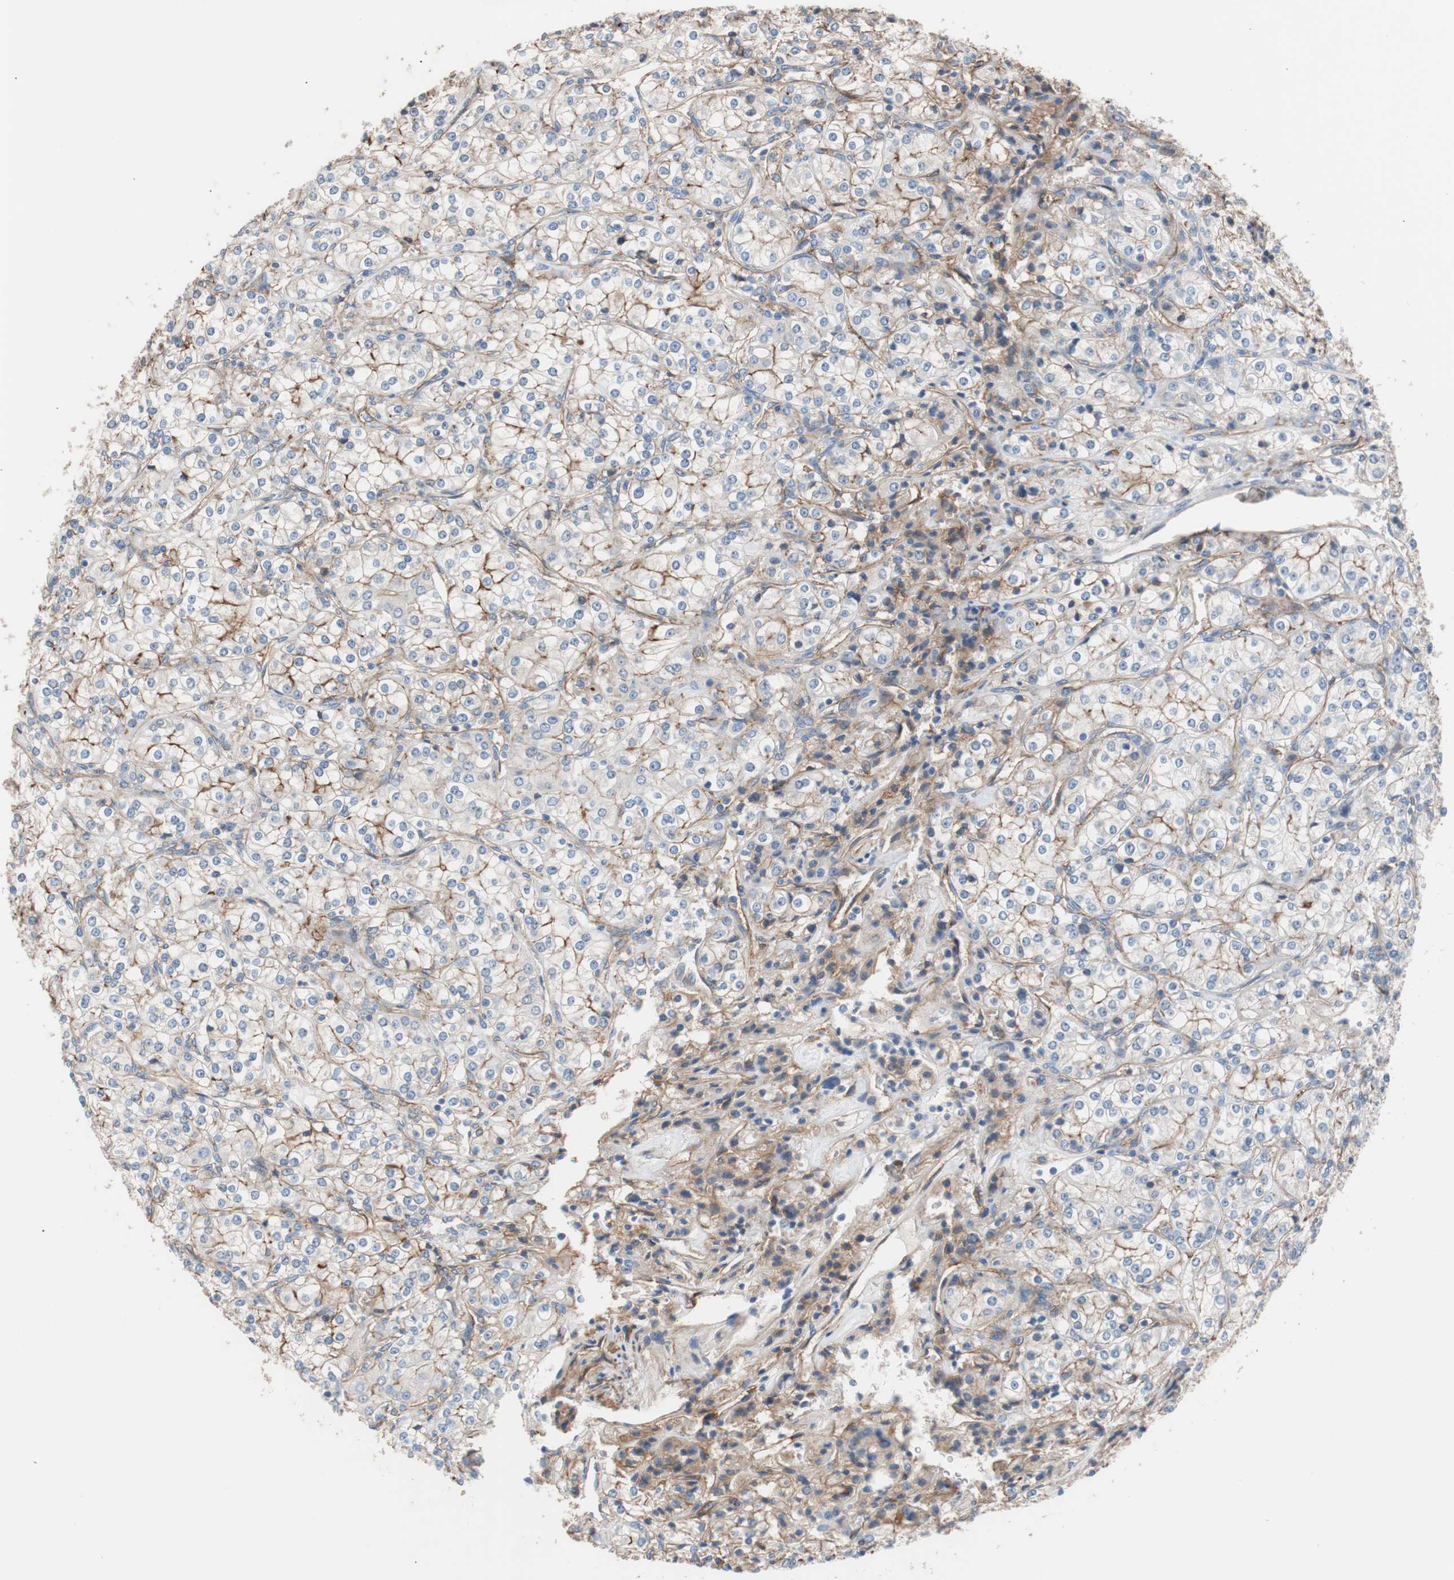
{"staining": {"intensity": "moderate", "quantity": "<25%", "location": "cytoplasmic/membranous"}, "tissue": "renal cancer", "cell_type": "Tumor cells", "image_type": "cancer", "snomed": [{"axis": "morphology", "description": "Adenocarcinoma, NOS"}, {"axis": "topography", "description": "Kidney"}], "caption": "Adenocarcinoma (renal) stained for a protein (brown) demonstrates moderate cytoplasmic/membranous positive positivity in about <25% of tumor cells.", "gene": "CD81", "patient": {"sex": "male", "age": 77}}